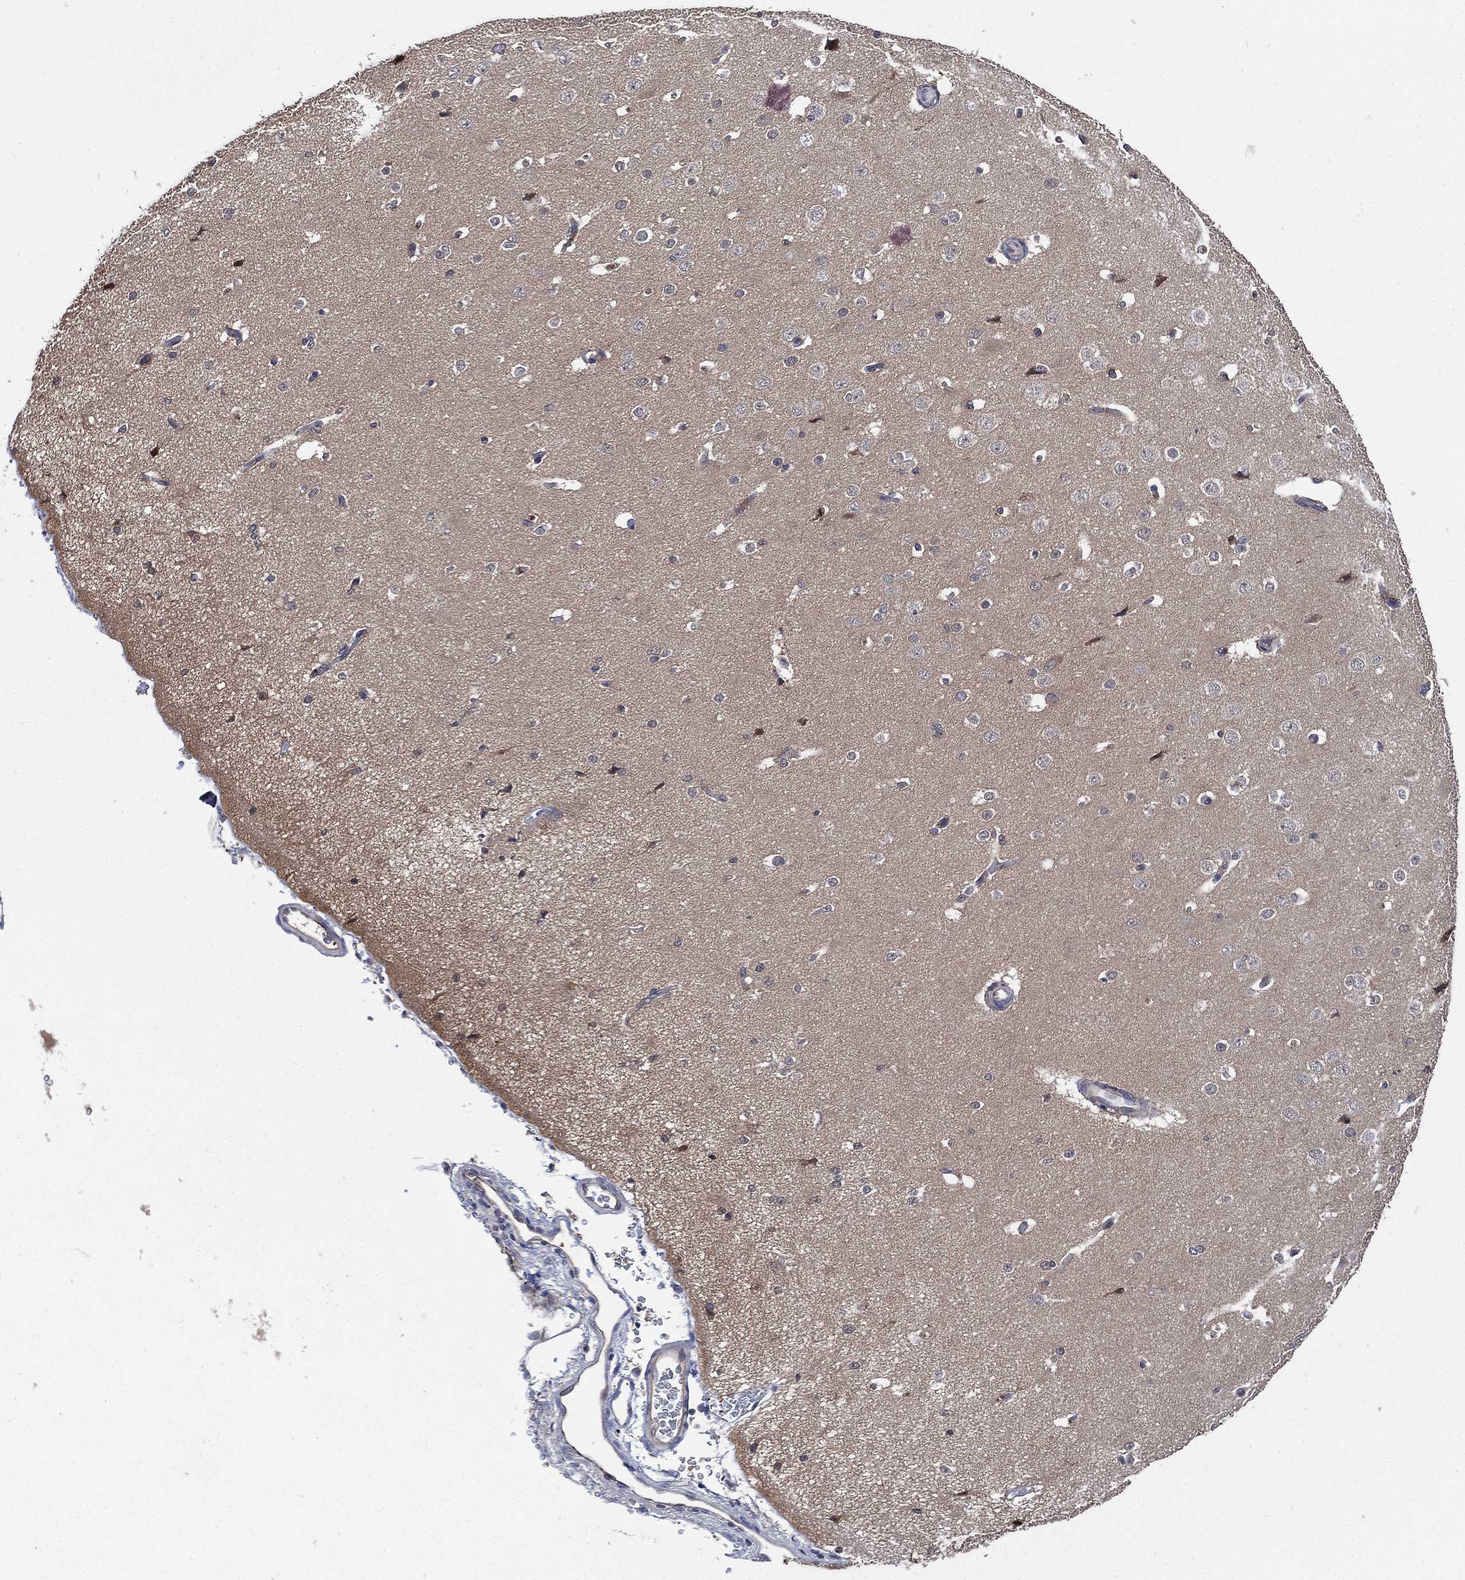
{"staining": {"intensity": "negative", "quantity": "none", "location": "none"}, "tissue": "cerebral cortex", "cell_type": "Endothelial cells", "image_type": "normal", "snomed": [{"axis": "morphology", "description": "Normal tissue, NOS"}, {"axis": "morphology", "description": "Inflammation, NOS"}, {"axis": "topography", "description": "Cerebral cortex"}], "caption": "Immunohistochemistry (IHC) micrograph of unremarkable cerebral cortex: cerebral cortex stained with DAB (3,3'-diaminobenzidine) demonstrates no significant protein staining in endothelial cells.", "gene": "SMPD3", "patient": {"sex": "male", "age": 6}}